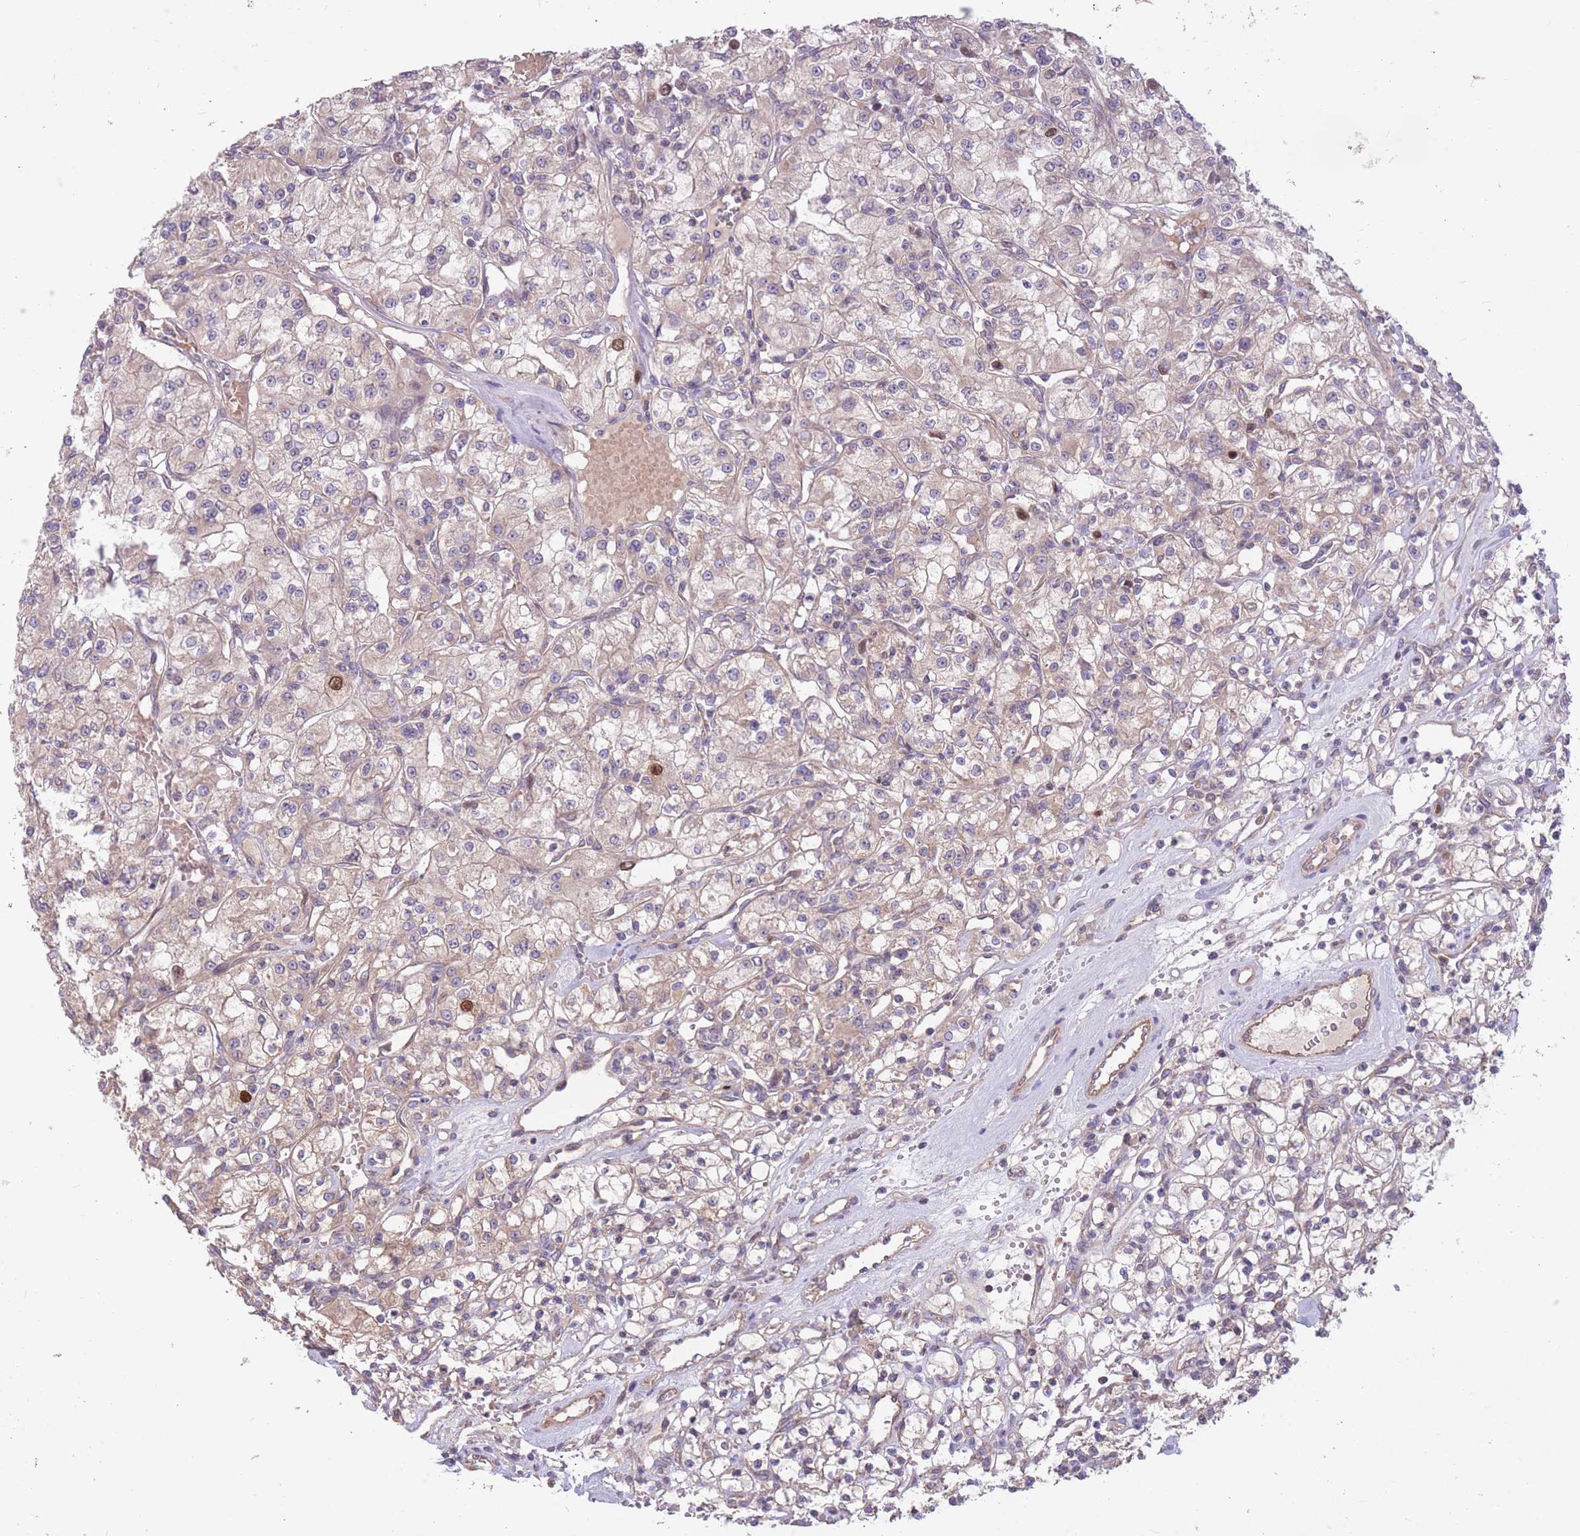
{"staining": {"intensity": "weak", "quantity": "25%-75%", "location": "cytoplasmic/membranous,nuclear"}, "tissue": "renal cancer", "cell_type": "Tumor cells", "image_type": "cancer", "snomed": [{"axis": "morphology", "description": "Adenocarcinoma, NOS"}, {"axis": "topography", "description": "Kidney"}], "caption": "A brown stain labels weak cytoplasmic/membranous and nuclear expression of a protein in renal adenocarcinoma tumor cells.", "gene": "GMNN", "patient": {"sex": "female", "age": 59}}